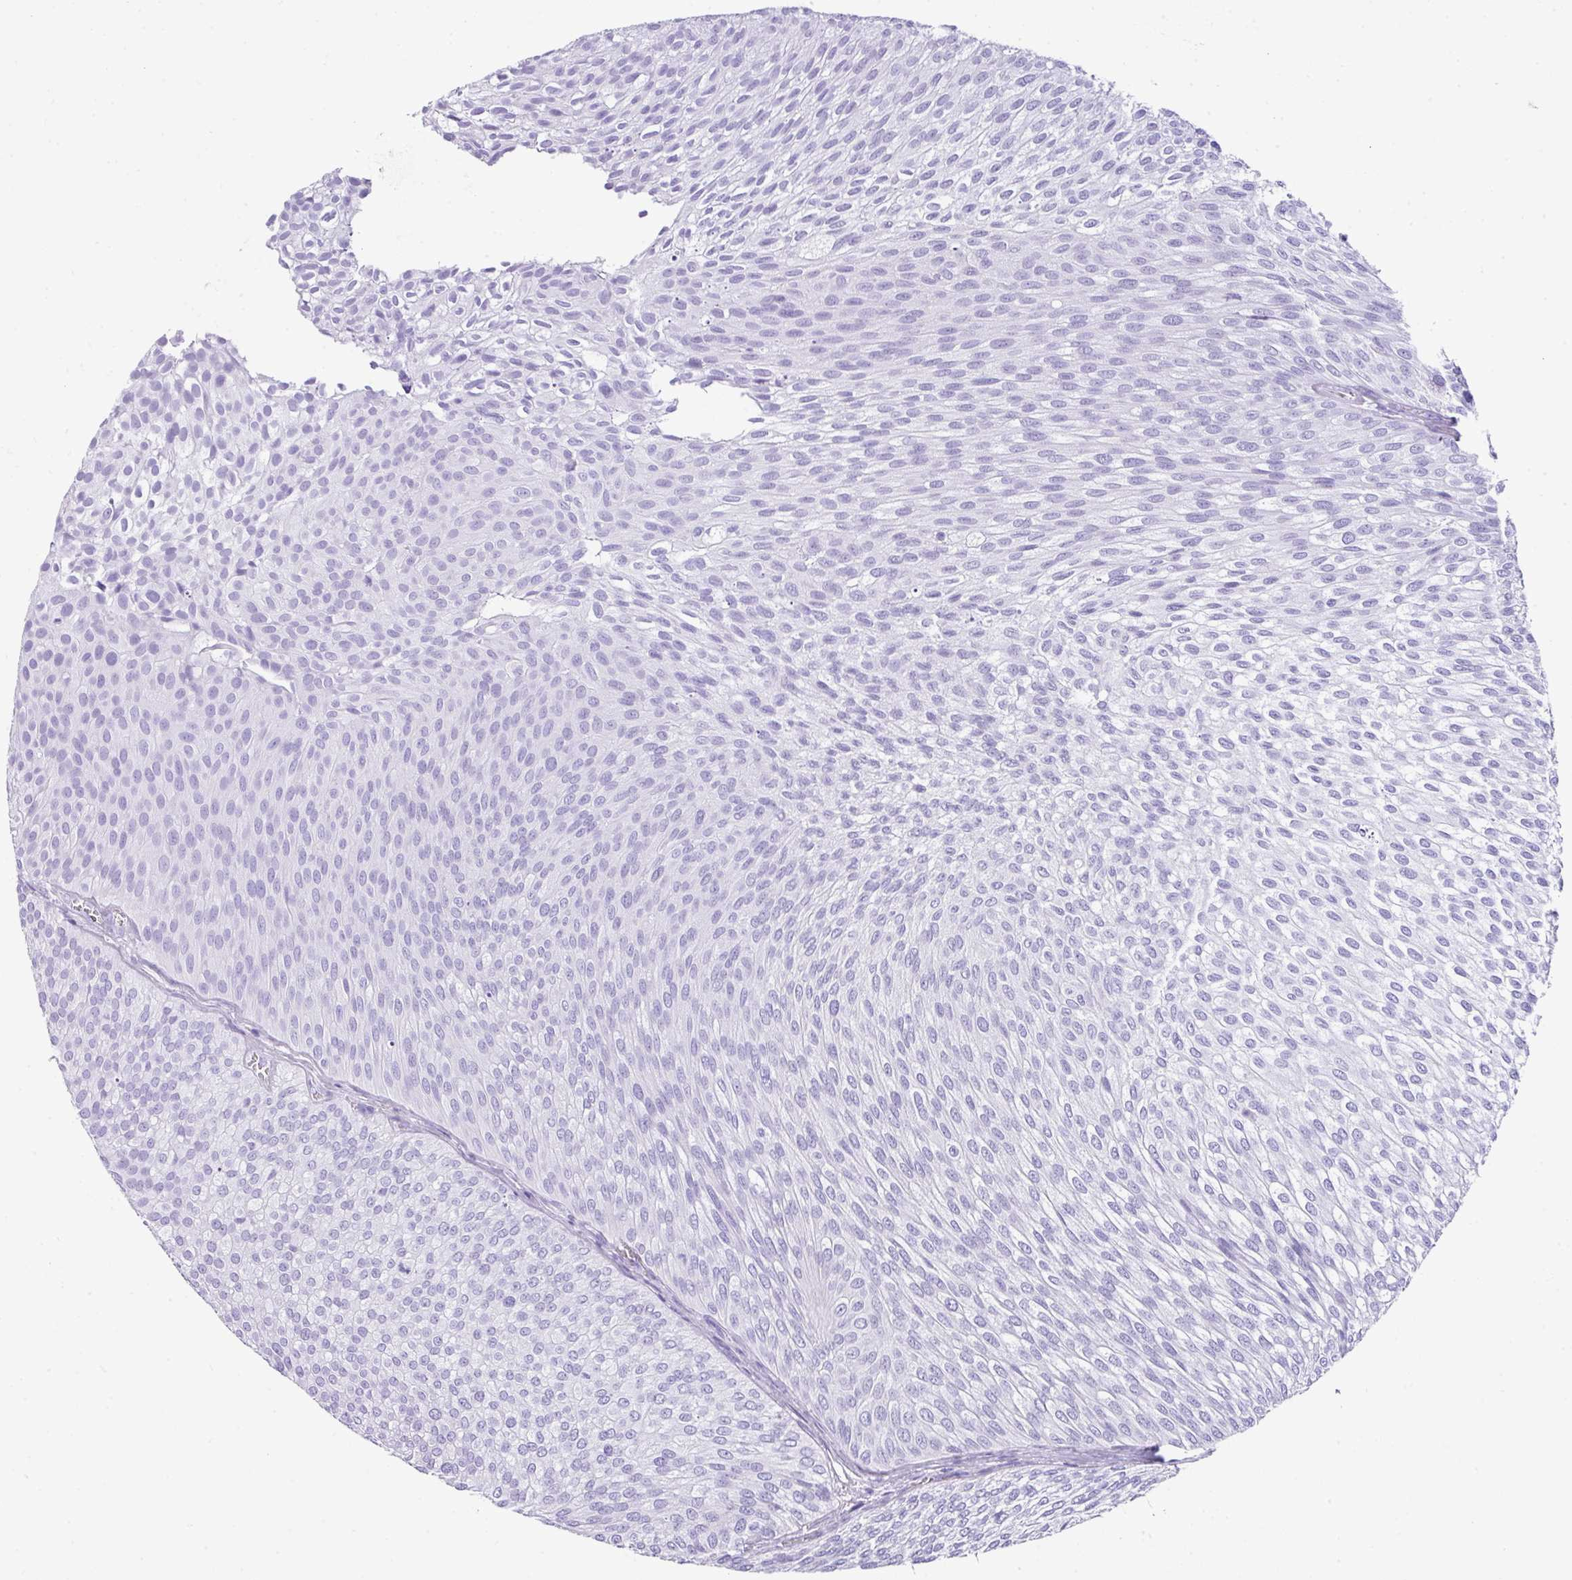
{"staining": {"intensity": "negative", "quantity": "none", "location": "none"}, "tissue": "urothelial cancer", "cell_type": "Tumor cells", "image_type": "cancer", "snomed": [{"axis": "morphology", "description": "Urothelial carcinoma, Low grade"}, {"axis": "topography", "description": "Urinary bladder"}], "caption": "High power microscopy histopathology image of an immunohistochemistry (IHC) photomicrograph of urothelial cancer, revealing no significant expression in tumor cells. (DAB IHC, high magnification).", "gene": "TNP1", "patient": {"sex": "male", "age": 91}}